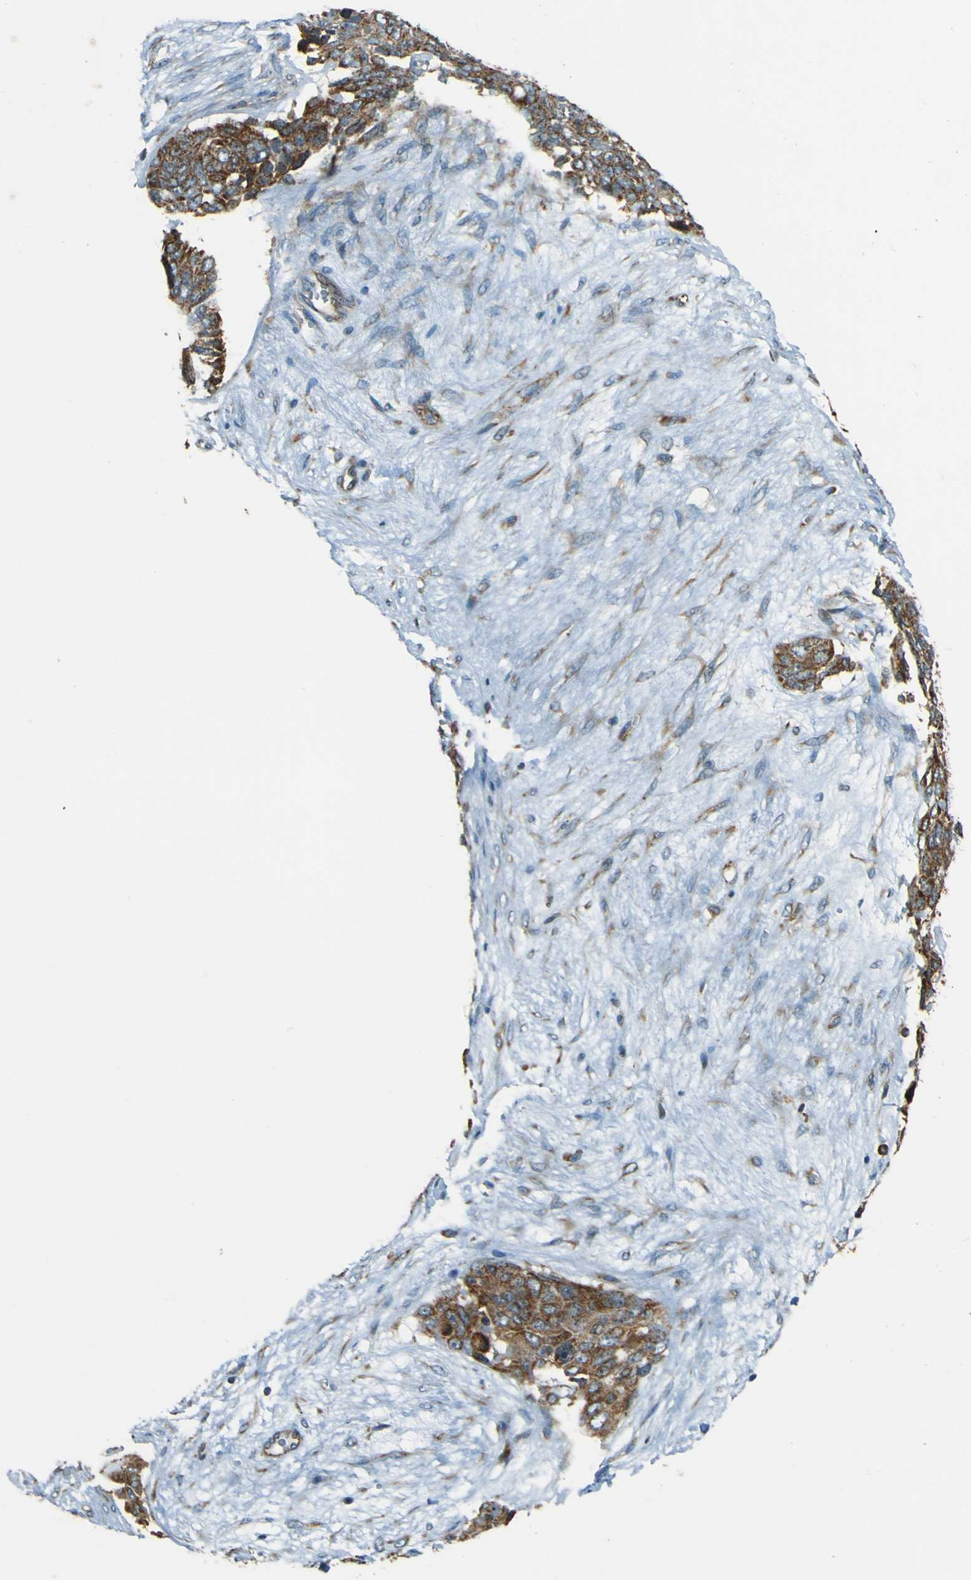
{"staining": {"intensity": "strong", "quantity": ">75%", "location": "cytoplasmic/membranous"}, "tissue": "ovarian cancer", "cell_type": "Tumor cells", "image_type": "cancer", "snomed": [{"axis": "morphology", "description": "Carcinoma, endometroid"}, {"axis": "topography", "description": "Ovary"}], "caption": "Immunohistochemistry (IHC) of human ovarian cancer (endometroid carcinoma) reveals high levels of strong cytoplasmic/membranous expression in approximately >75% of tumor cells.", "gene": "DNAJC5", "patient": {"sex": "female", "age": 51}}